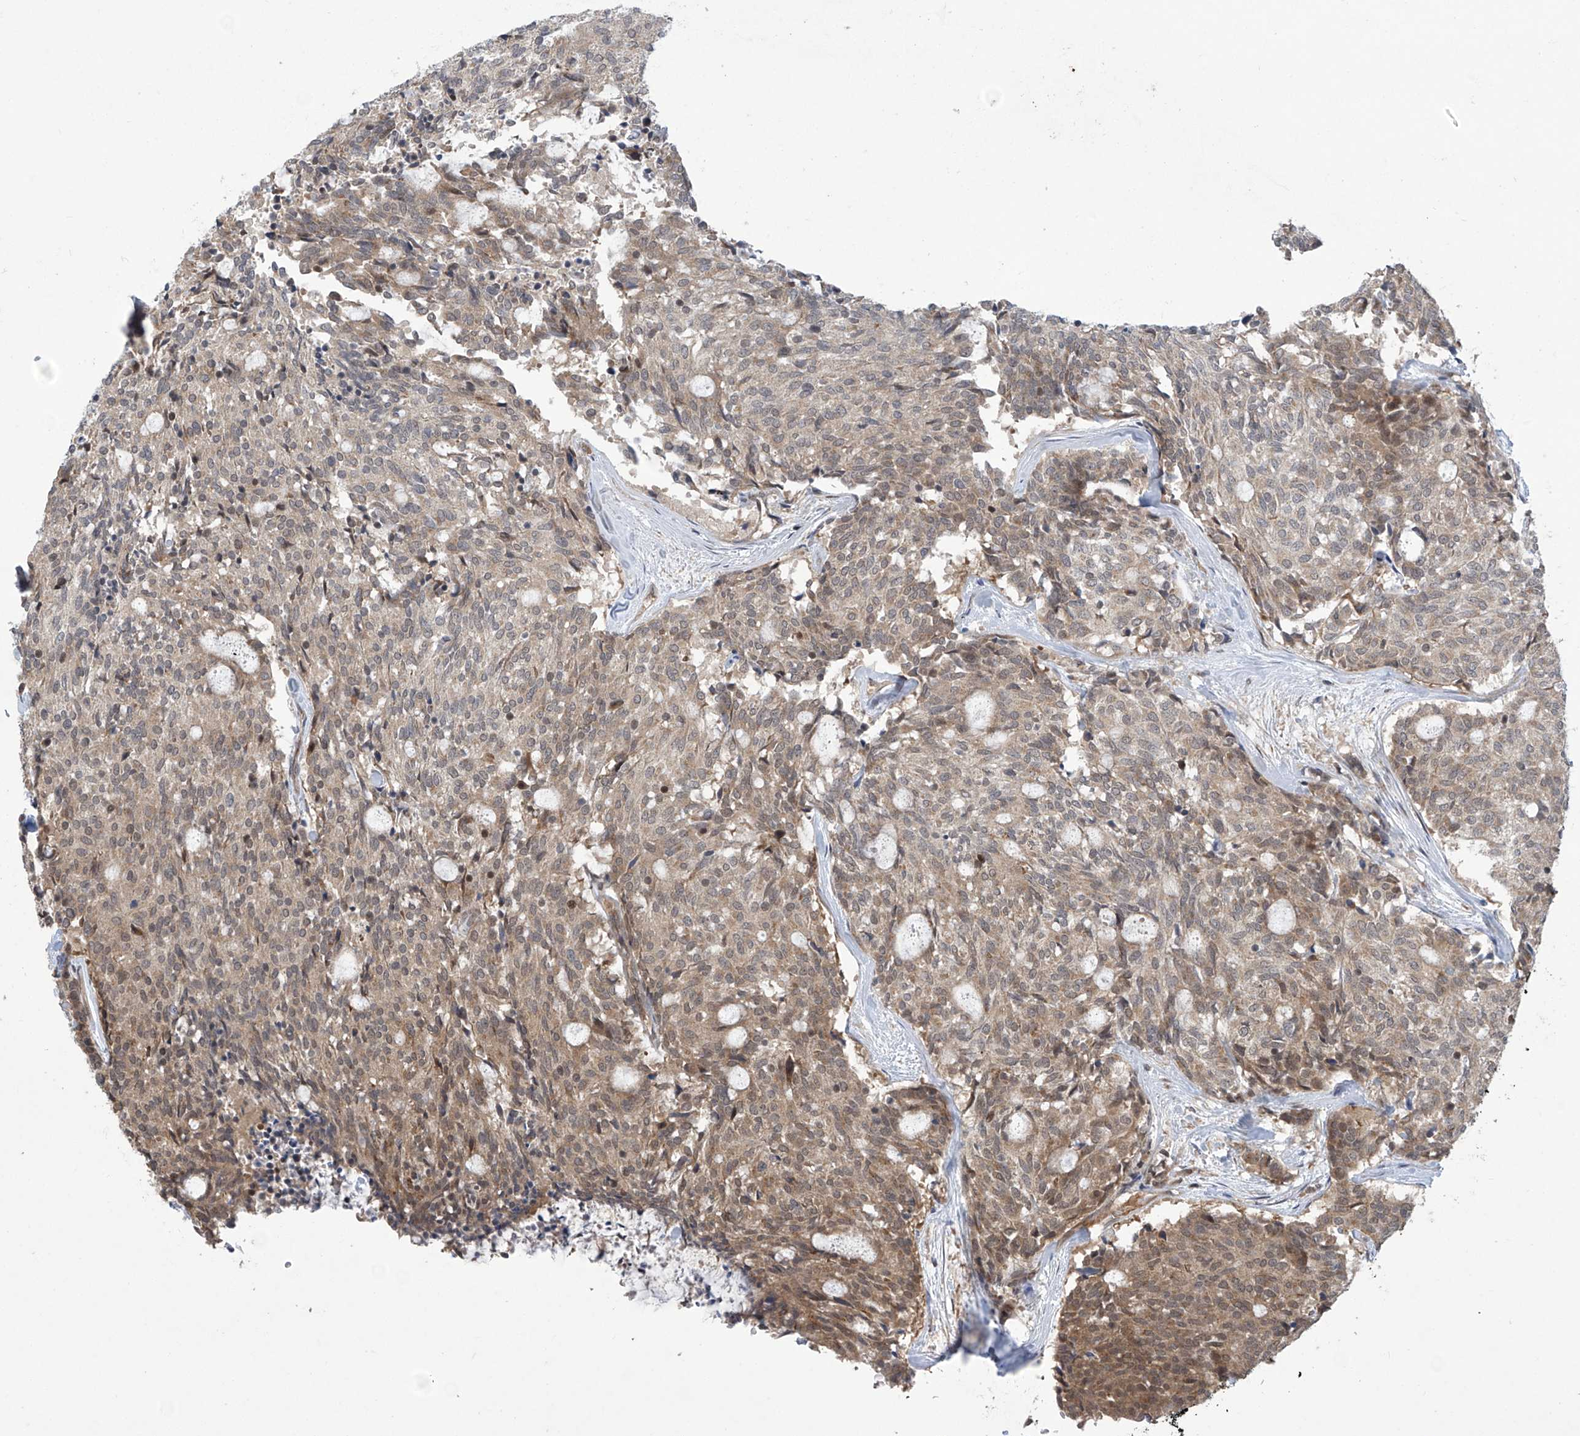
{"staining": {"intensity": "moderate", "quantity": "<25%", "location": "cytoplasmic/membranous"}, "tissue": "carcinoid", "cell_type": "Tumor cells", "image_type": "cancer", "snomed": [{"axis": "morphology", "description": "Carcinoid, malignant, NOS"}, {"axis": "topography", "description": "Pancreas"}], "caption": "A brown stain labels moderate cytoplasmic/membranous expression of a protein in human carcinoid tumor cells.", "gene": "ABHD13", "patient": {"sex": "female", "age": 54}}